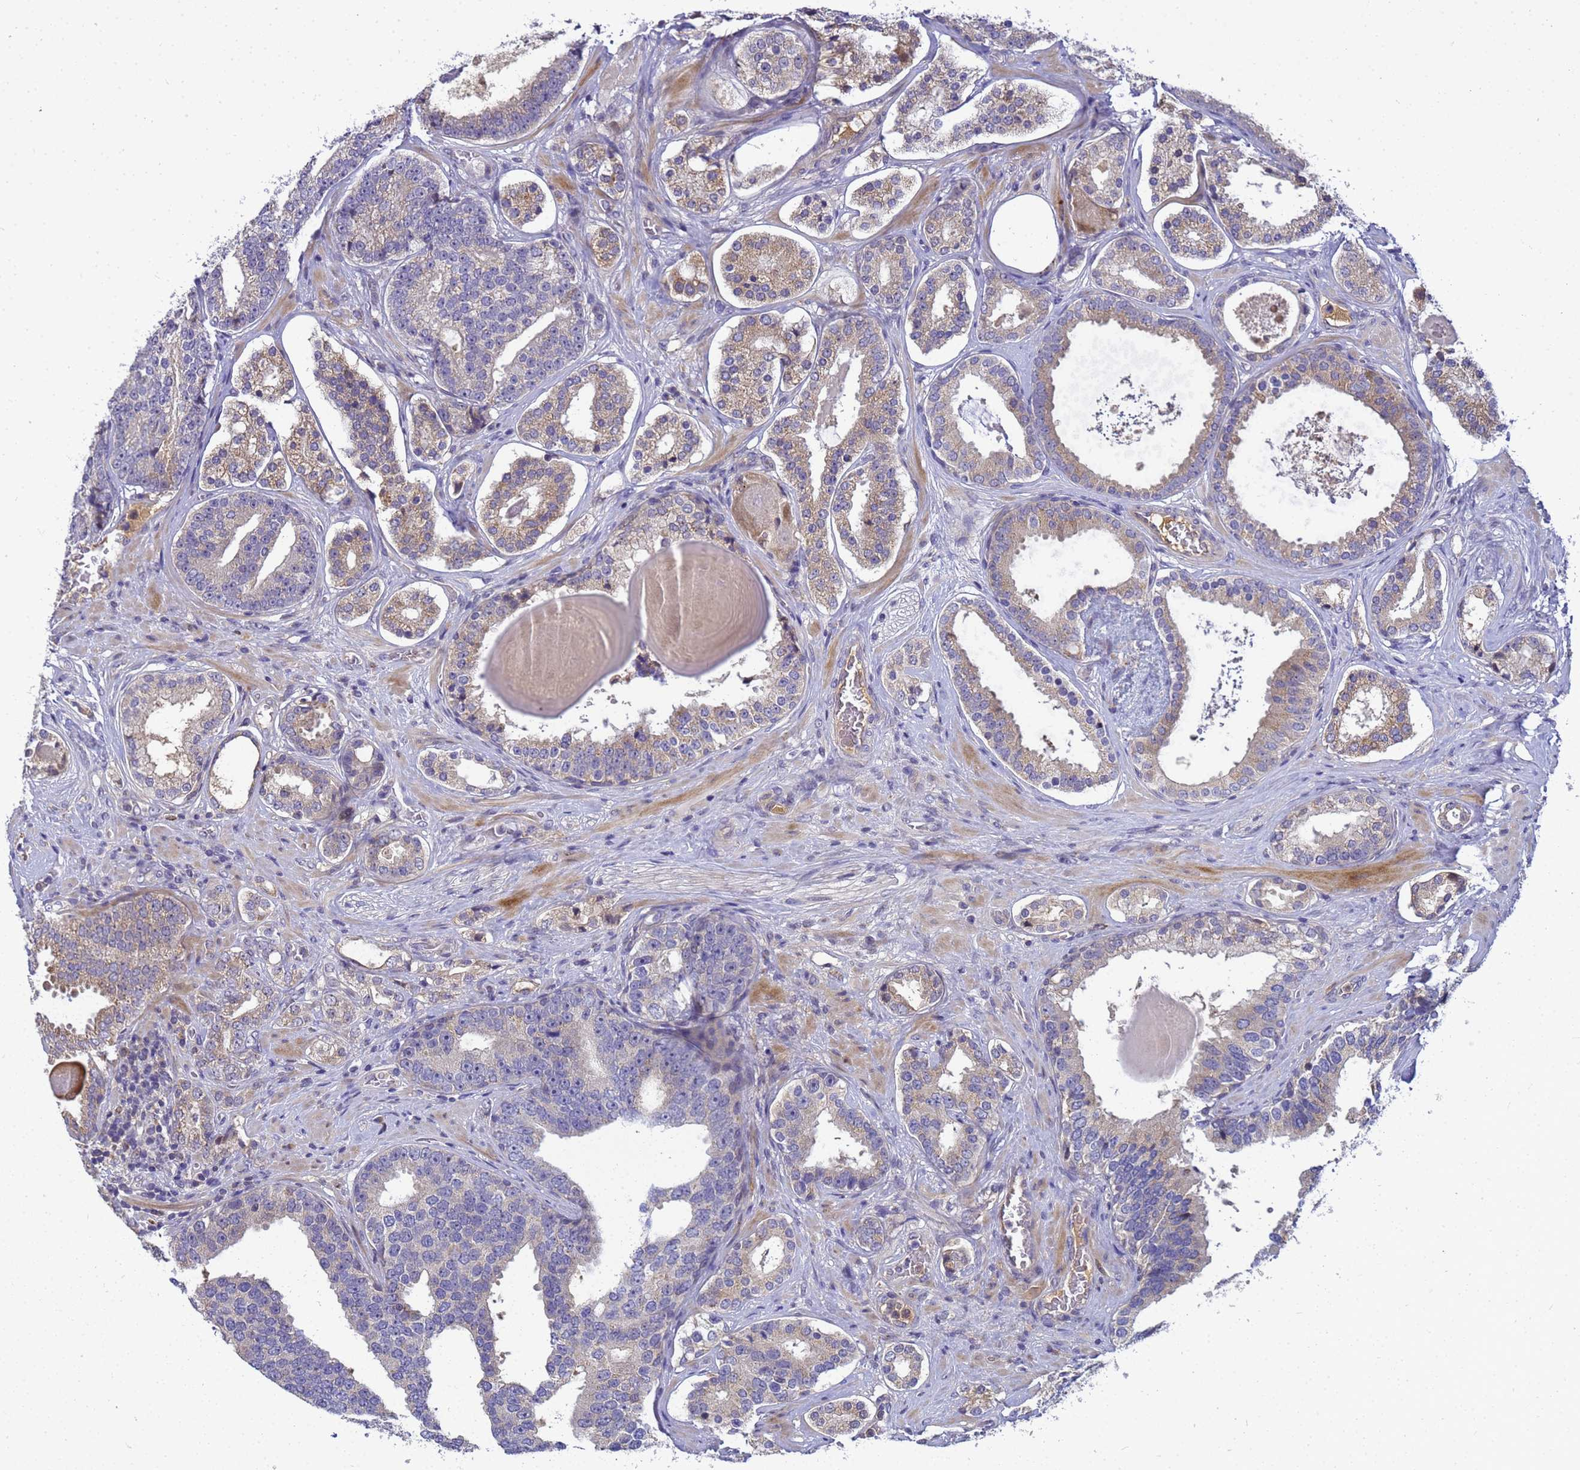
{"staining": {"intensity": "weak", "quantity": "25%-75%", "location": "cytoplasmic/membranous"}, "tissue": "prostate cancer", "cell_type": "Tumor cells", "image_type": "cancer", "snomed": [{"axis": "morphology", "description": "Adenocarcinoma, High grade"}, {"axis": "topography", "description": "Prostate"}], "caption": "A high-resolution micrograph shows immunohistochemistry (IHC) staining of high-grade adenocarcinoma (prostate), which reveals weak cytoplasmic/membranous staining in approximately 25%-75% of tumor cells. The staining was performed using DAB to visualize the protein expression in brown, while the nuclei were stained in blue with hematoxylin (Magnification: 20x).", "gene": "TMEM74B", "patient": {"sex": "male", "age": 60}}